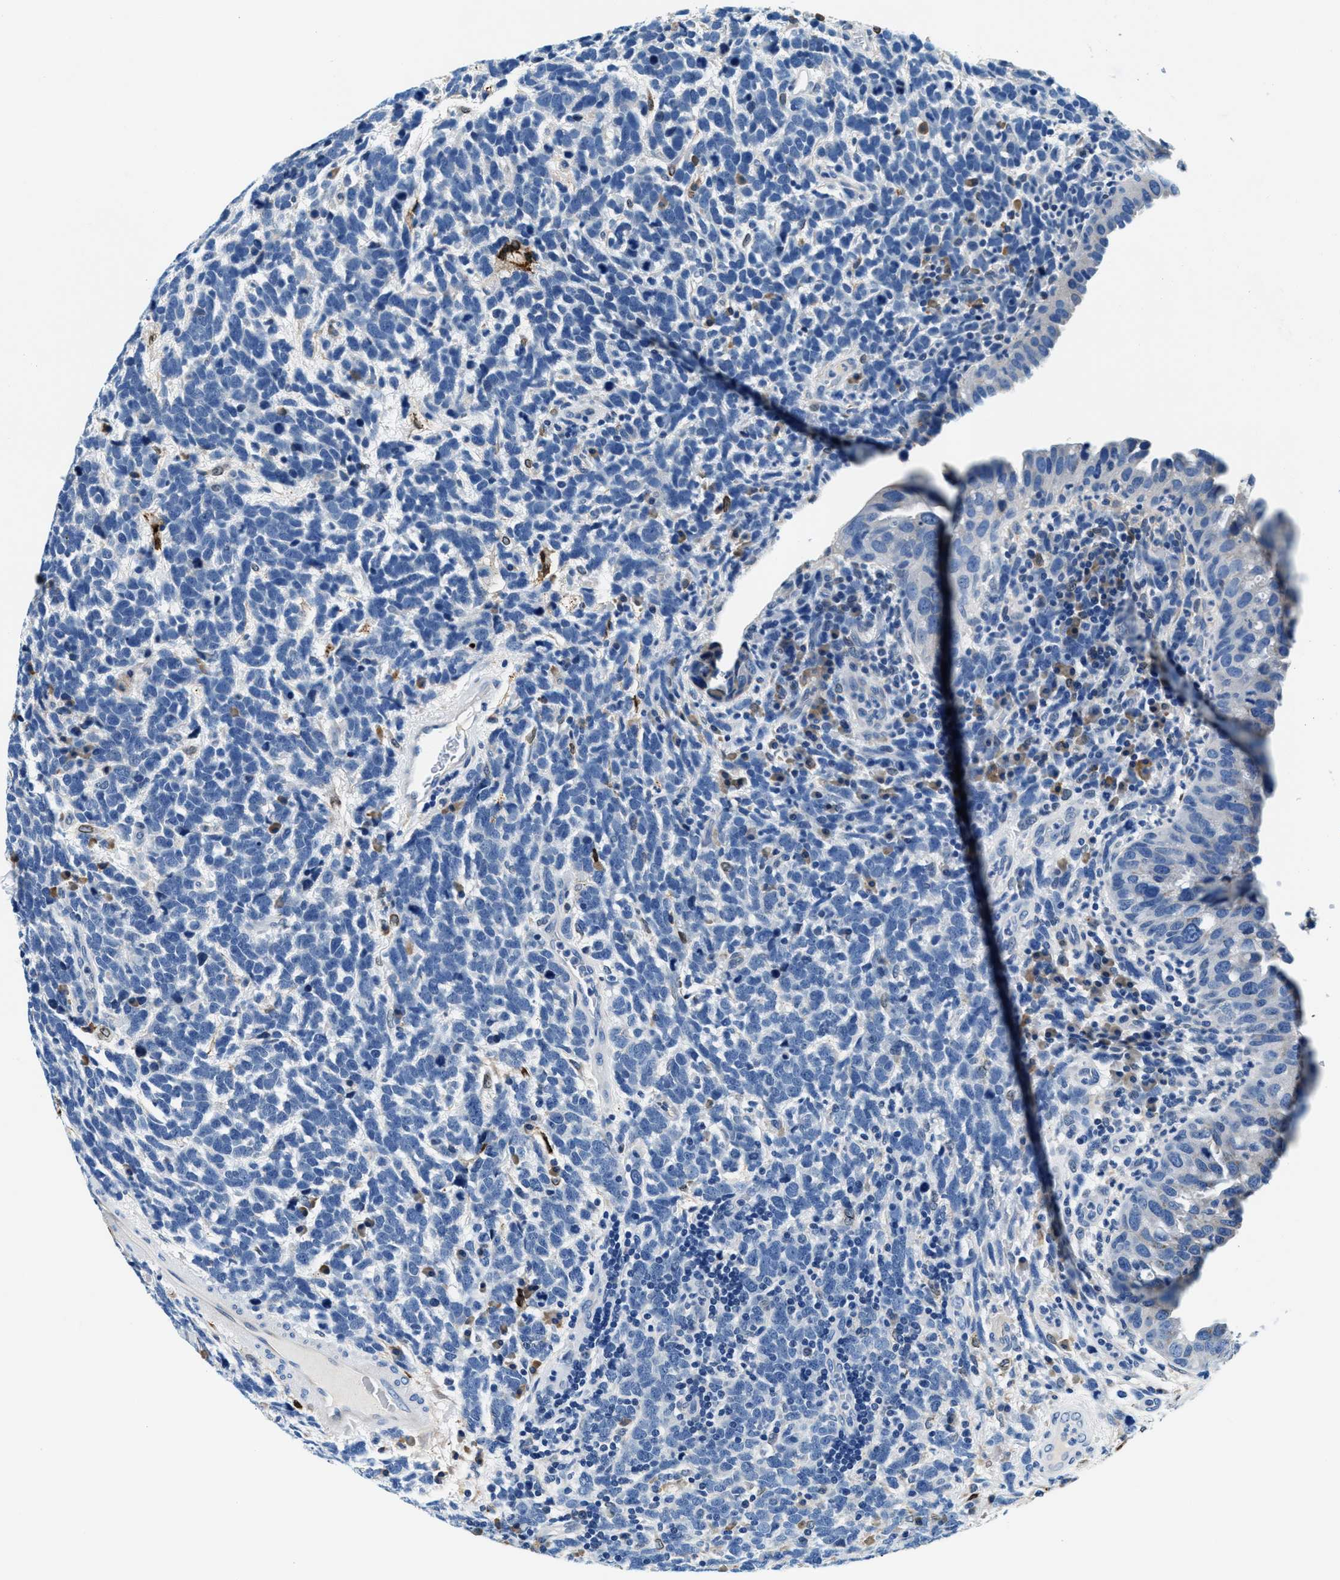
{"staining": {"intensity": "negative", "quantity": "none", "location": "none"}, "tissue": "urothelial cancer", "cell_type": "Tumor cells", "image_type": "cancer", "snomed": [{"axis": "morphology", "description": "Urothelial carcinoma, High grade"}, {"axis": "topography", "description": "Urinary bladder"}], "caption": "Immunohistochemistry photomicrograph of urothelial carcinoma (high-grade) stained for a protein (brown), which reveals no staining in tumor cells.", "gene": "SLFN11", "patient": {"sex": "female", "age": 82}}